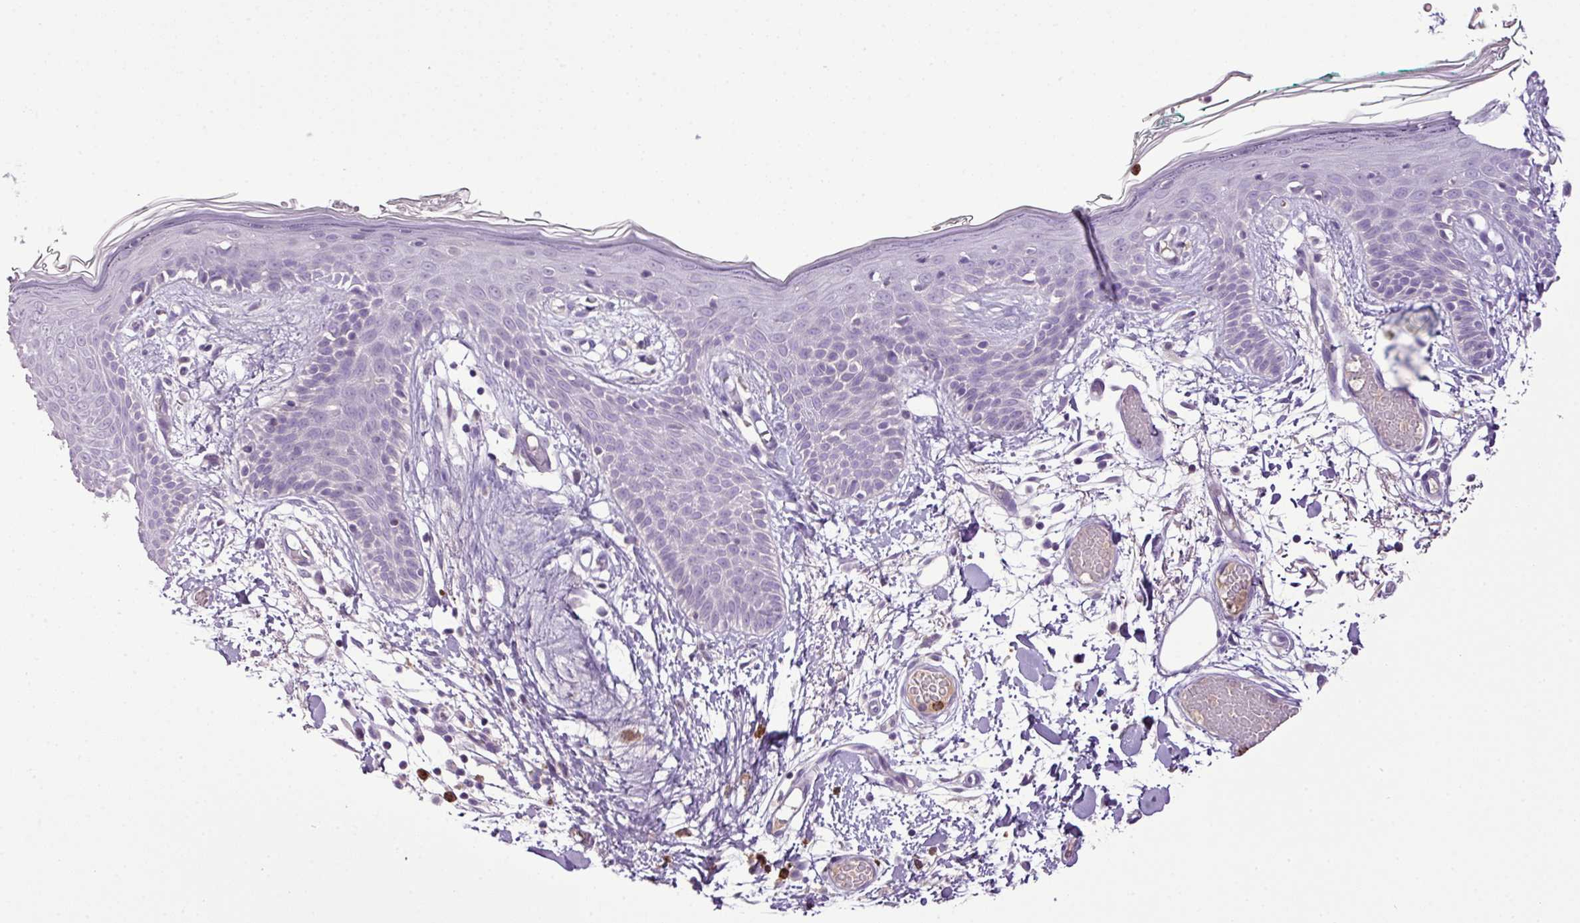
{"staining": {"intensity": "negative", "quantity": "none", "location": "none"}, "tissue": "skin", "cell_type": "Fibroblasts", "image_type": "normal", "snomed": [{"axis": "morphology", "description": "Normal tissue, NOS"}, {"axis": "topography", "description": "Skin"}], "caption": "IHC image of unremarkable human skin stained for a protein (brown), which displays no positivity in fibroblasts.", "gene": "HTR3E", "patient": {"sex": "male", "age": 79}}